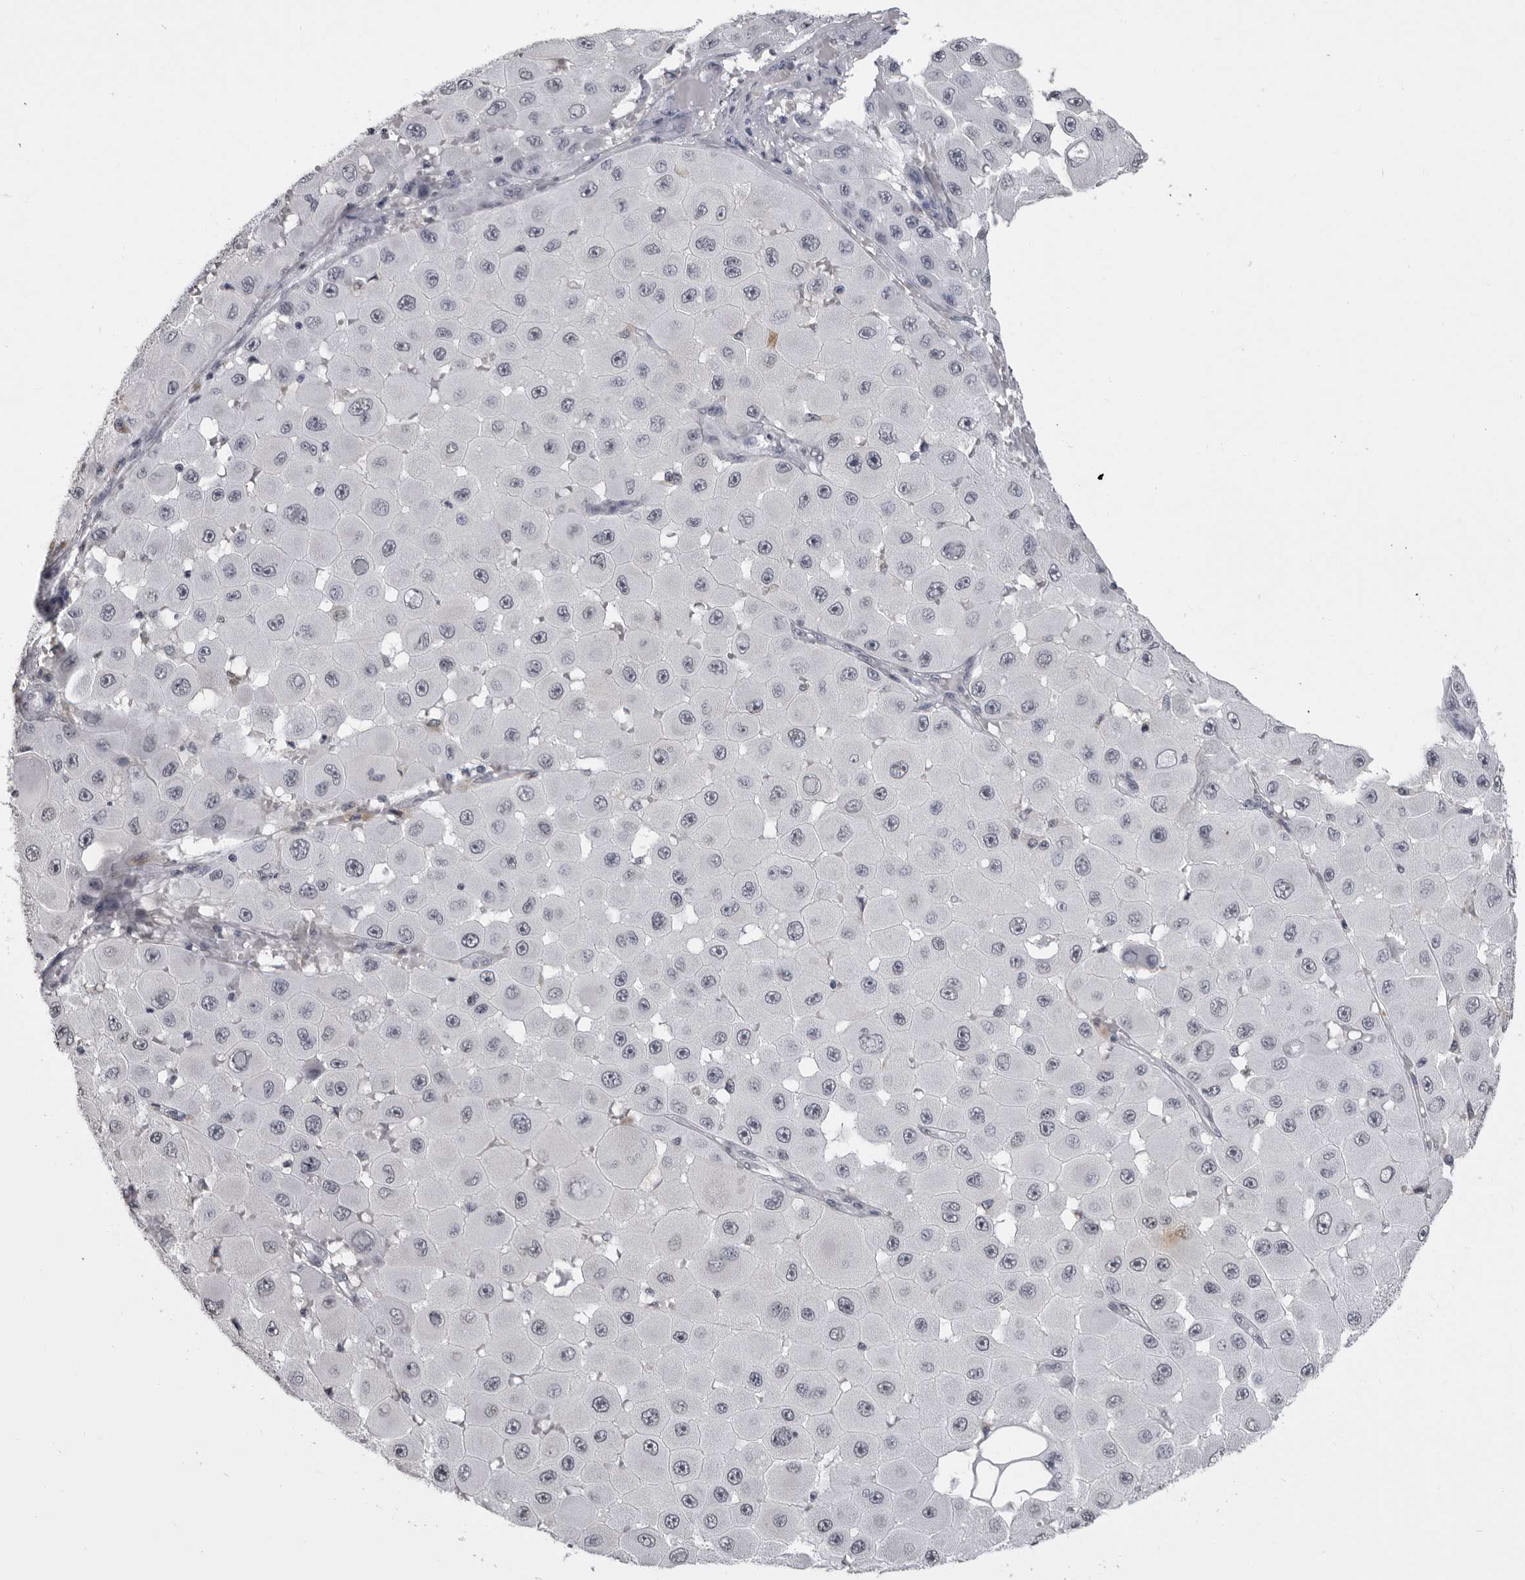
{"staining": {"intensity": "negative", "quantity": "none", "location": "none"}, "tissue": "melanoma", "cell_type": "Tumor cells", "image_type": "cancer", "snomed": [{"axis": "morphology", "description": "Malignant melanoma, NOS"}, {"axis": "topography", "description": "Skin"}], "caption": "DAB (3,3'-diaminobenzidine) immunohistochemical staining of human malignant melanoma displays no significant staining in tumor cells.", "gene": "HEPACAM", "patient": {"sex": "female", "age": 81}}